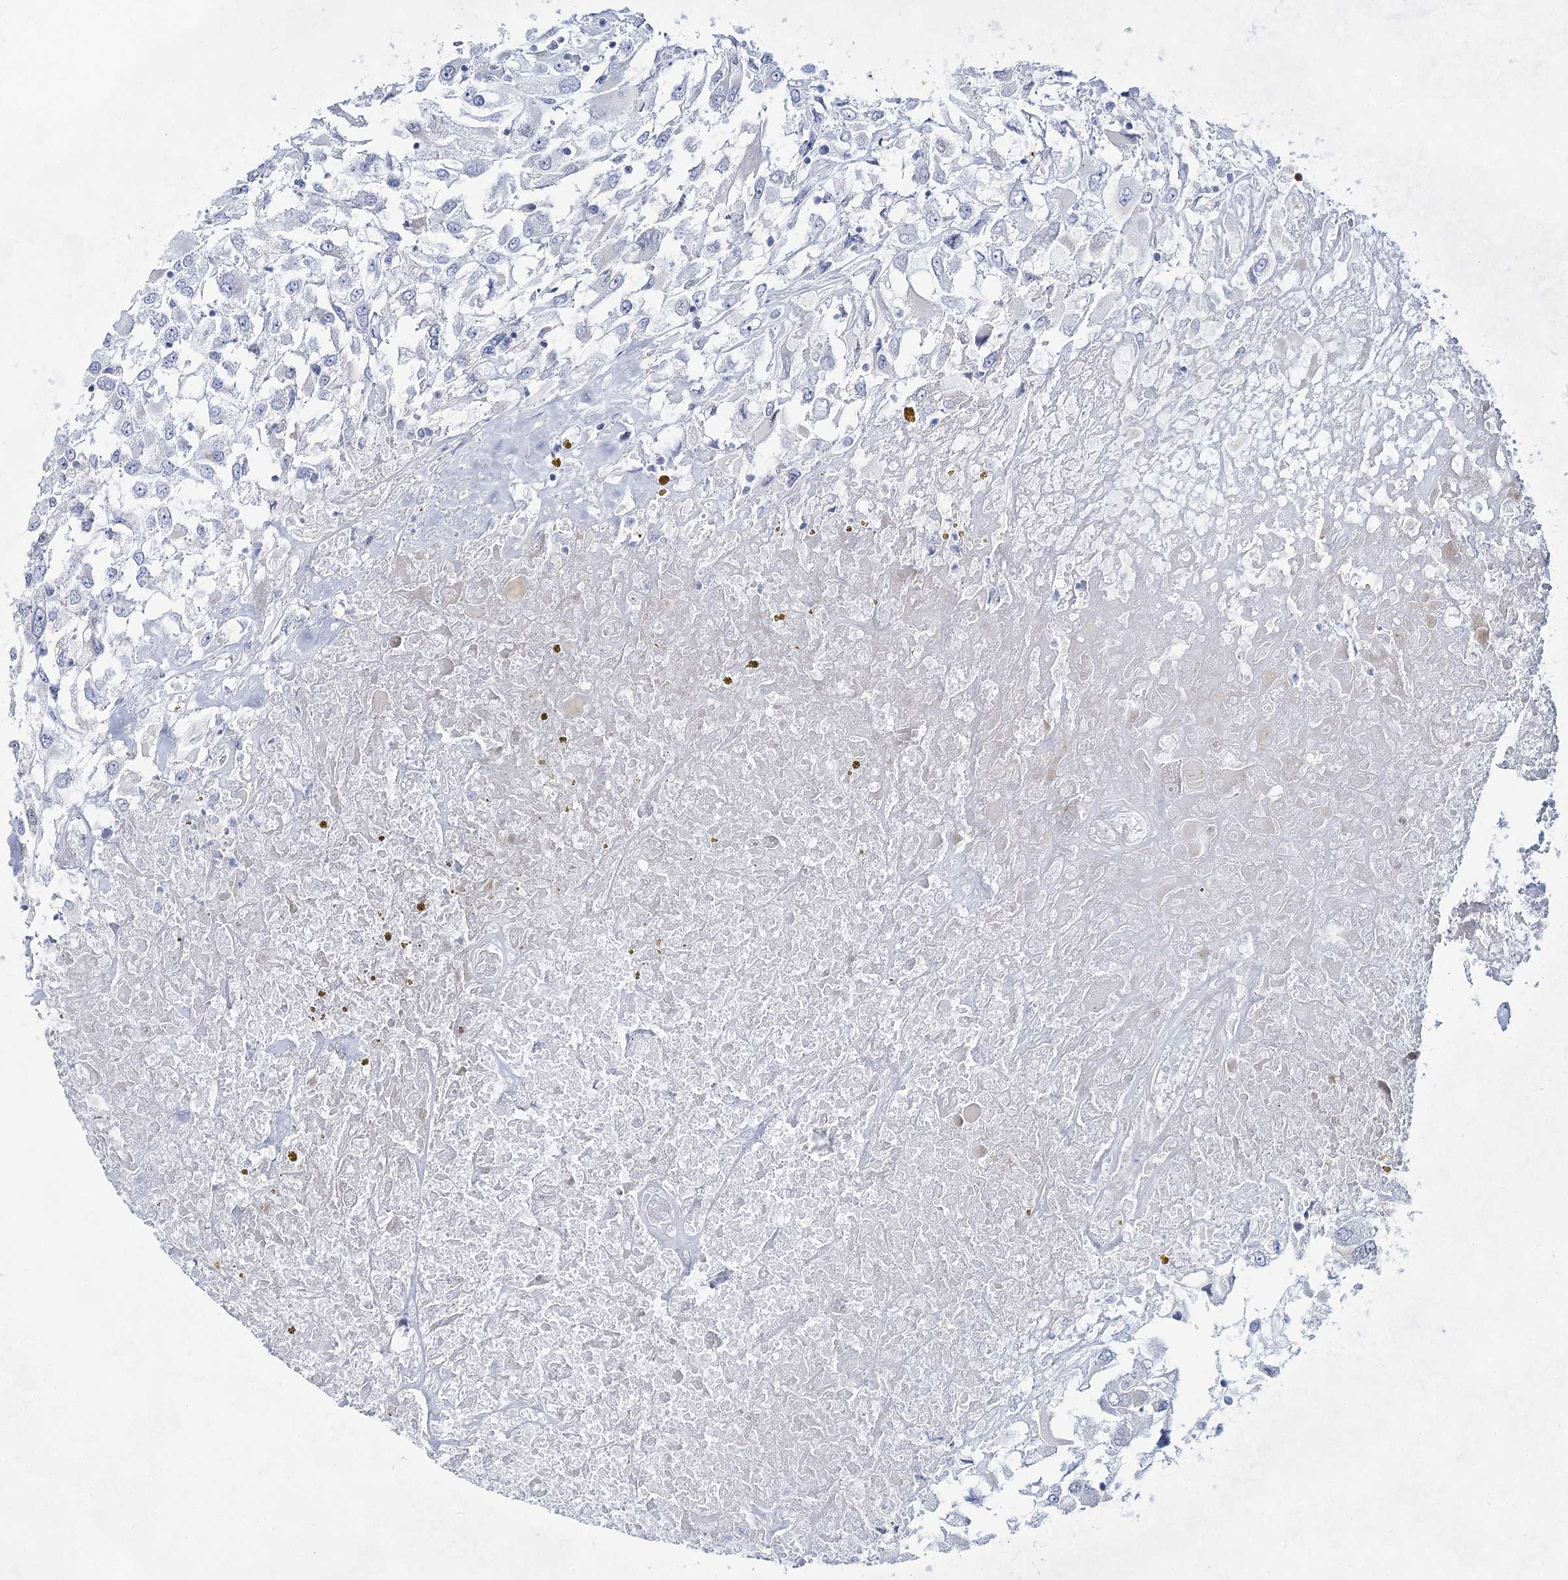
{"staining": {"intensity": "negative", "quantity": "none", "location": "none"}, "tissue": "renal cancer", "cell_type": "Tumor cells", "image_type": "cancer", "snomed": [{"axis": "morphology", "description": "Adenocarcinoma, NOS"}, {"axis": "topography", "description": "Kidney"}], "caption": "High magnification brightfield microscopy of renal cancer stained with DAB (3,3'-diaminobenzidine) (brown) and counterstained with hematoxylin (blue): tumor cells show no significant positivity.", "gene": "BPHL", "patient": {"sex": "female", "age": 52}}